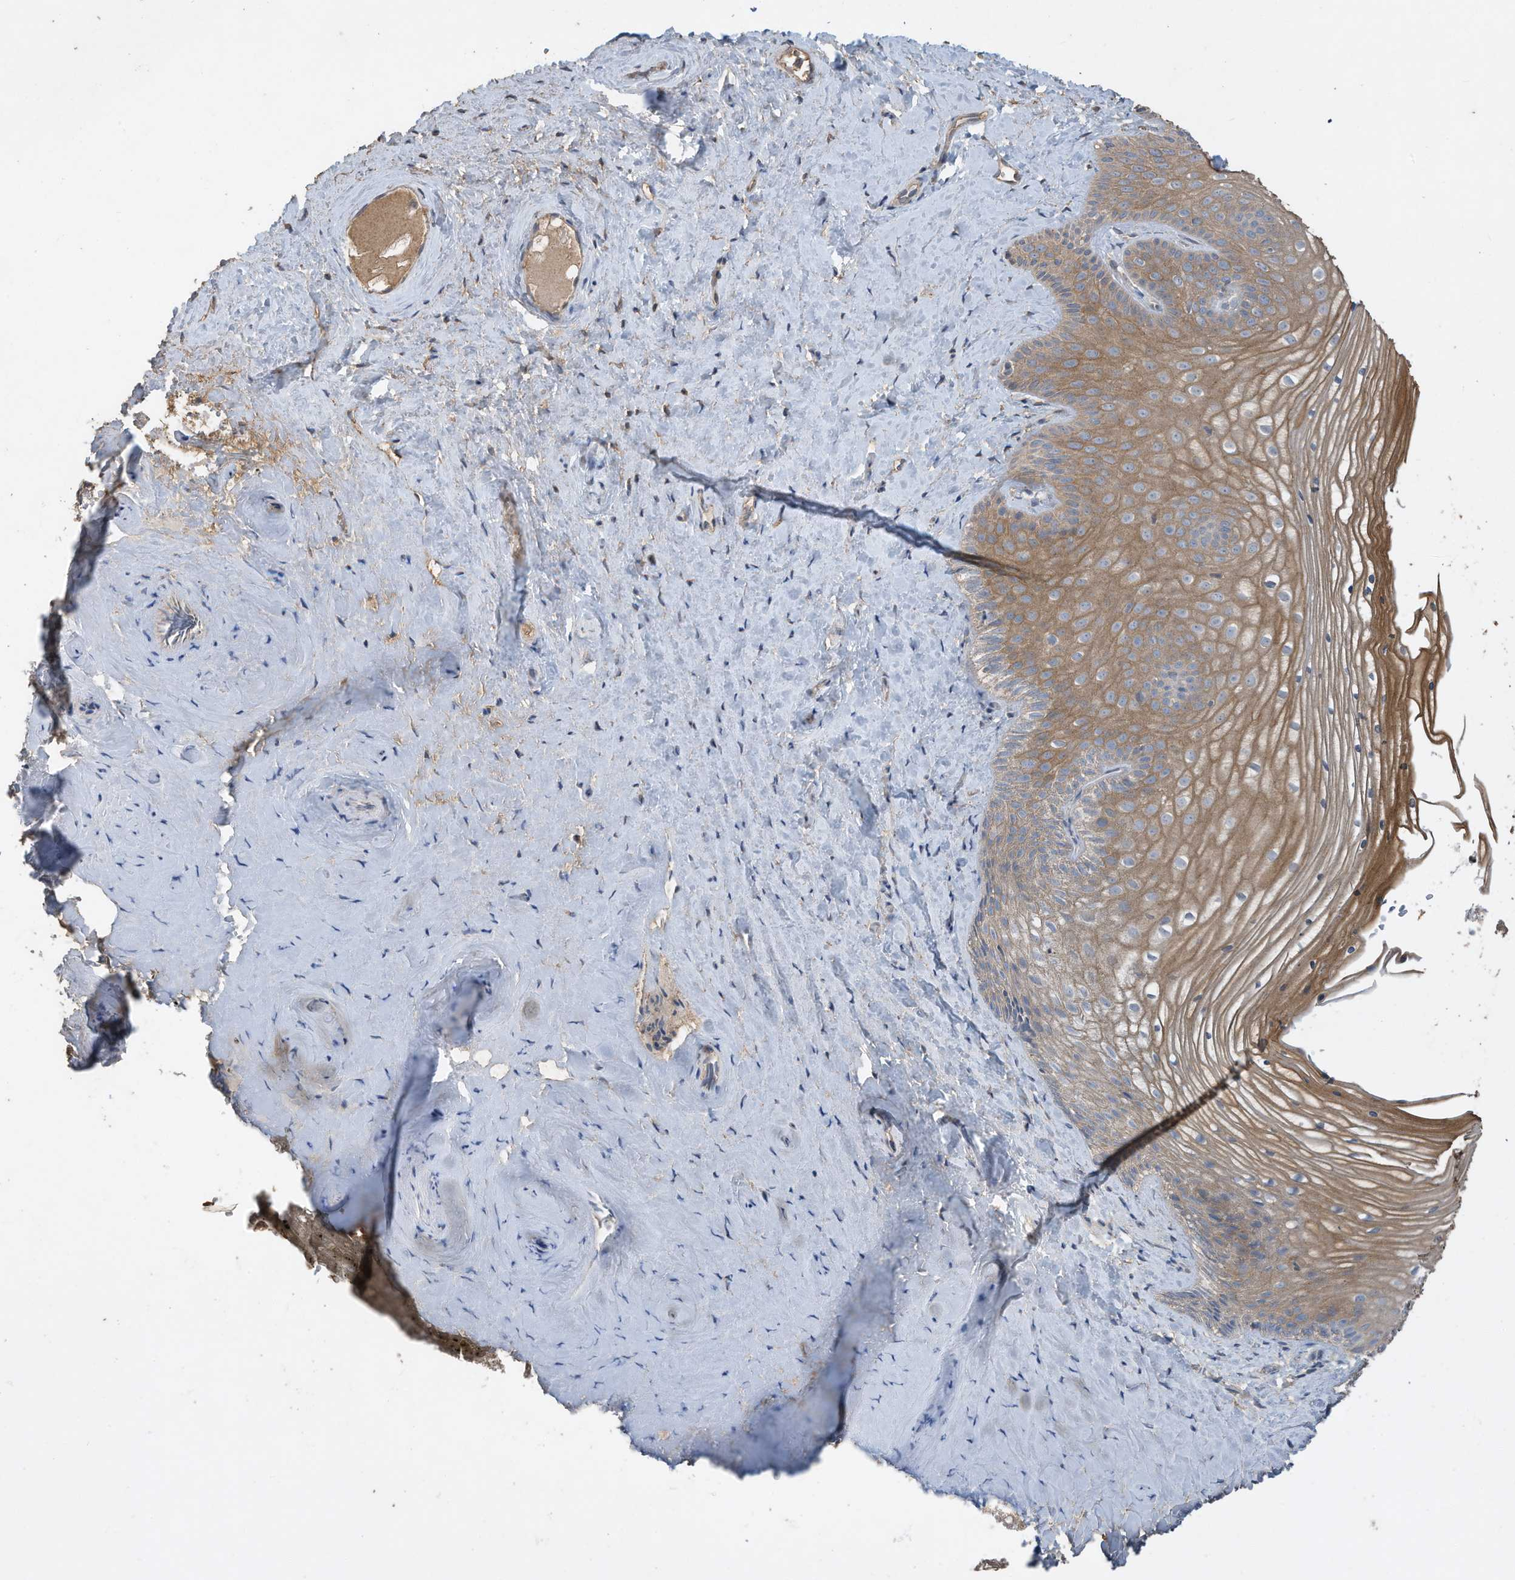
{"staining": {"intensity": "moderate", "quantity": ">75%", "location": "cytoplasmic/membranous"}, "tissue": "vagina", "cell_type": "Squamous epithelial cells", "image_type": "normal", "snomed": [{"axis": "morphology", "description": "Normal tissue, NOS"}, {"axis": "topography", "description": "Vagina"}, {"axis": "topography", "description": "Cervix"}], "caption": "Immunohistochemical staining of benign vagina demonstrates moderate cytoplasmic/membranous protein staining in approximately >75% of squamous epithelial cells.", "gene": "CAPN13", "patient": {"sex": "female", "age": 40}}